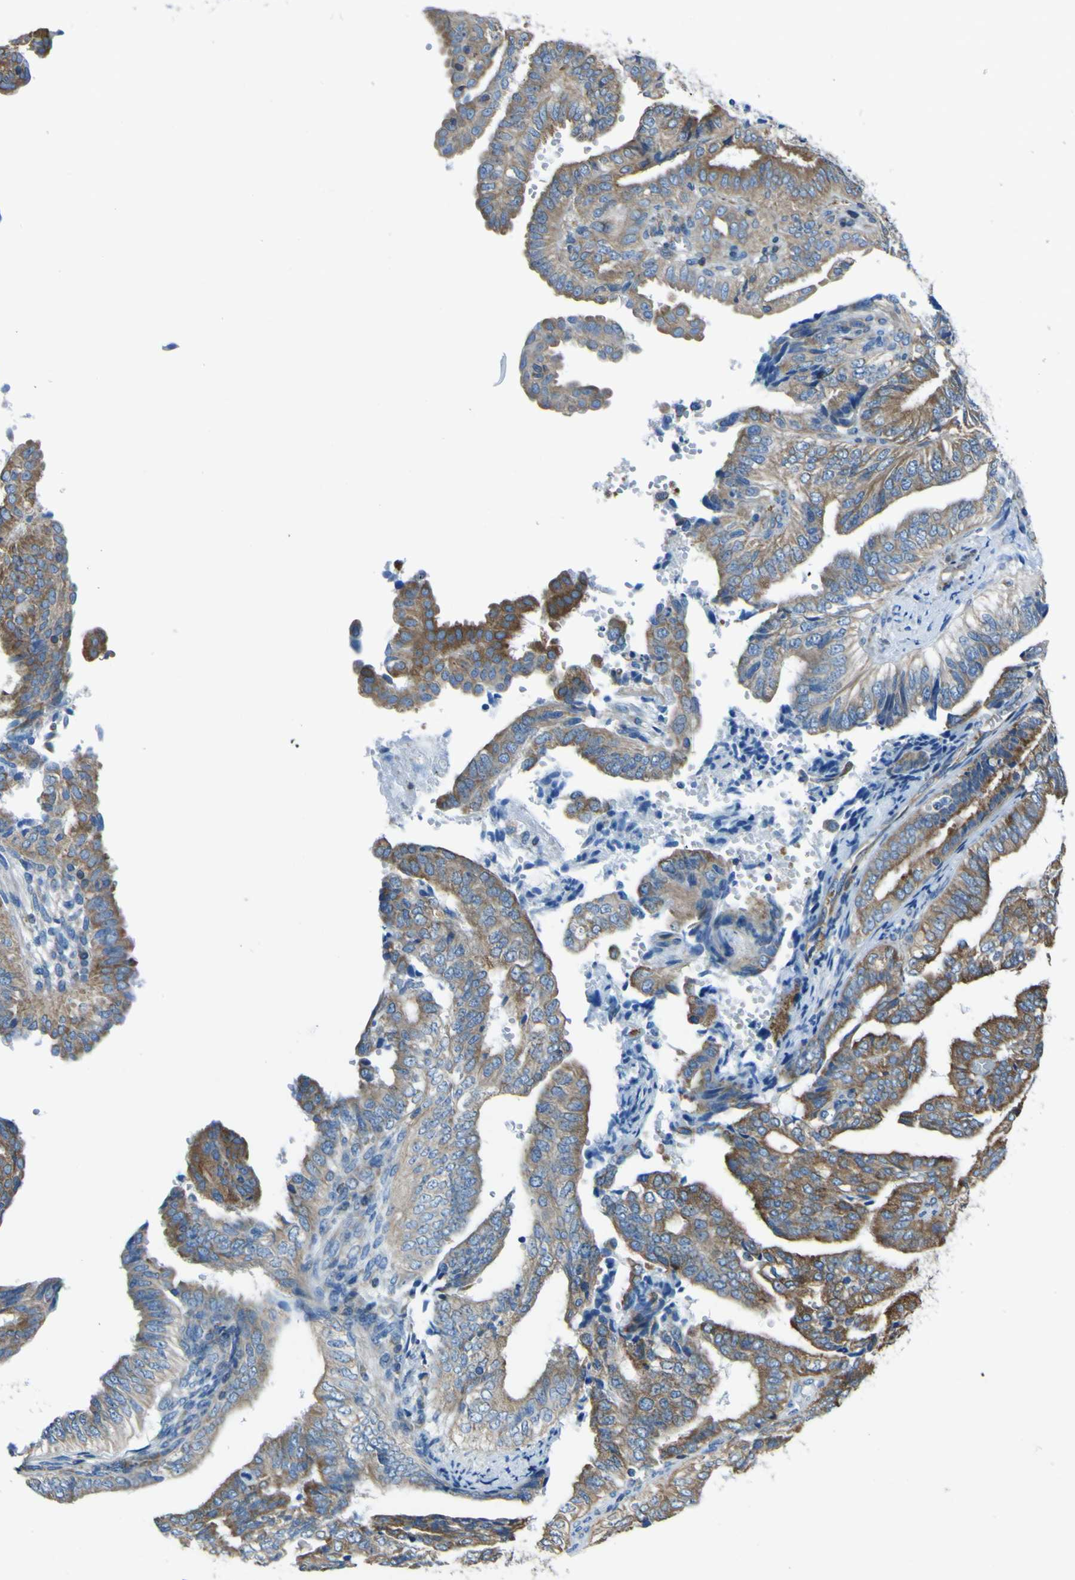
{"staining": {"intensity": "moderate", "quantity": ">75%", "location": "cytoplasmic/membranous"}, "tissue": "endometrial cancer", "cell_type": "Tumor cells", "image_type": "cancer", "snomed": [{"axis": "morphology", "description": "Adenocarcinoma, NOS"}, {"axis": "topography", "description": "Endometrium"}], "caption": "A histopathology image of endometrial cancer (adenocarcinoma) stained for a protein reveals moderate cytoplasmic/membranous brown staining in tumor cells.", "gene": "STIM1", "patient": {"sex": "female", "age": 58}}